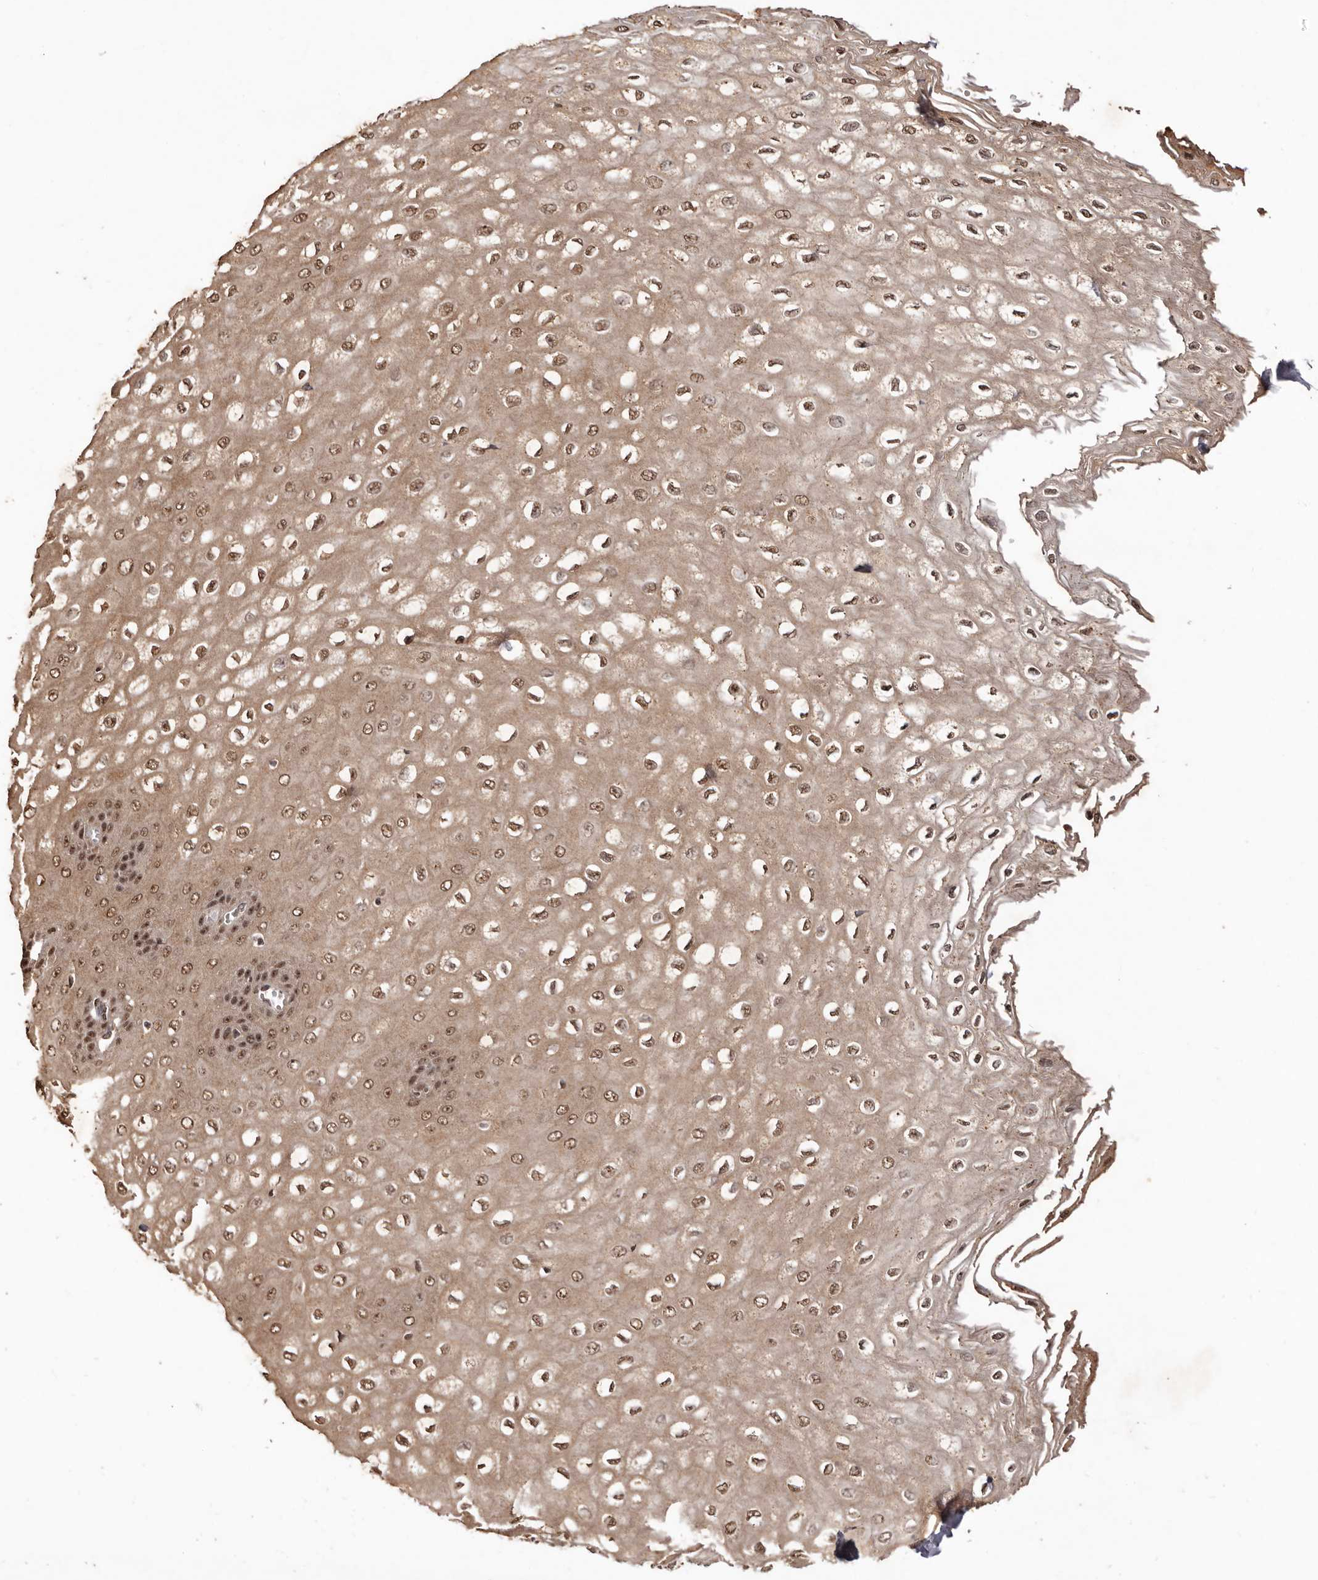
{"staining": {"intensity": "moderate", "quantity": ">75%", "location": "cytoplasmic/membranous,nuclear"}, "tissue": "esophagus", "cell_type": "Squamous epithelial cells", "image_type": "normal", "snomed": [{"axis": "morphology", "description": "Normal tissue, NOS"}, {"axis": "topography", "description": "Esophagus"}], "caption": "DAB (3,3'-diaminobenzidine) immunohistochemical staining of unremarkable human esophagus exhibits moderate cytoplasmic/membranous,nuclear protein positivity in about >75% of squamous epithelial cells.", "gene": "NOTCH1", "patient": {"sex": "male", "age": 60}}